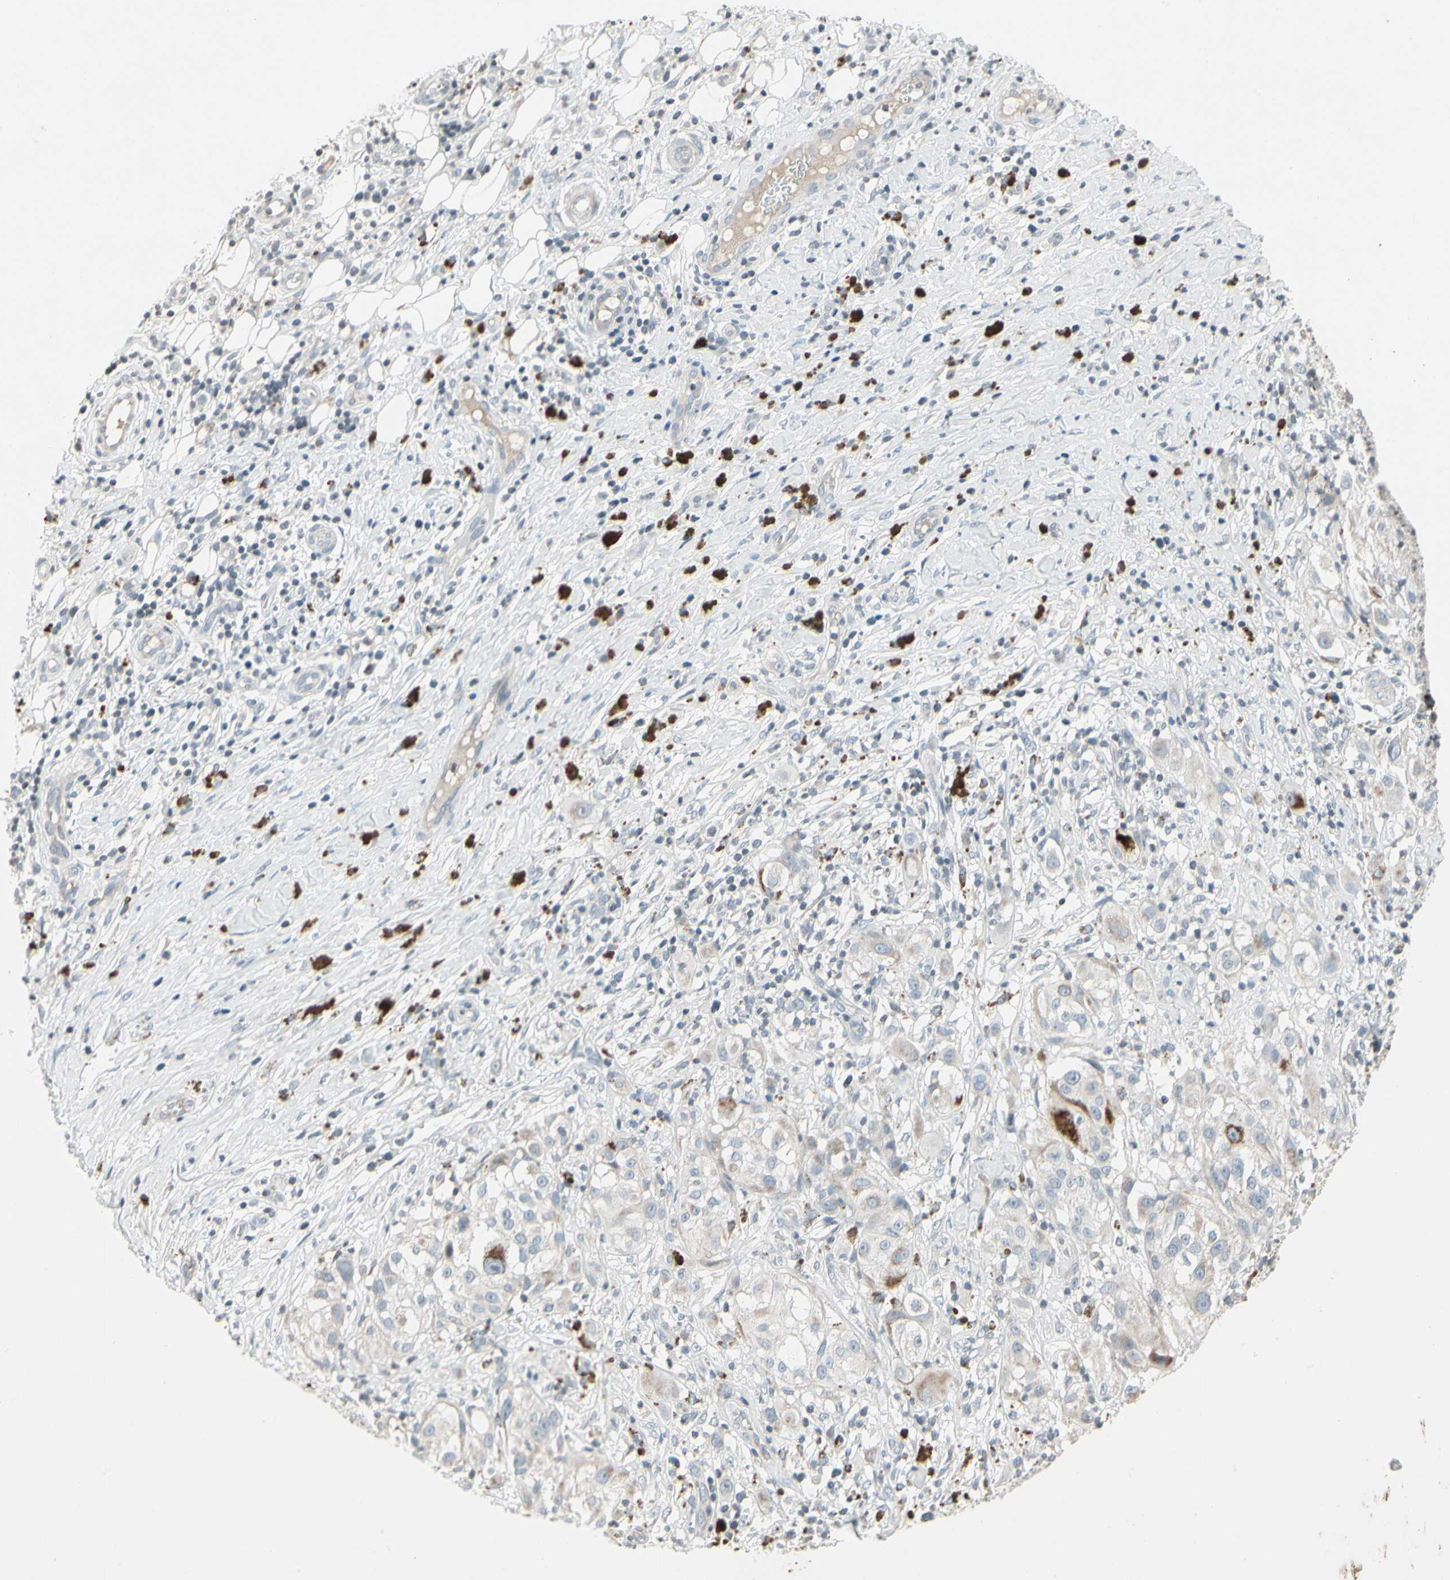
{"staining": {"intensity": "moderate", "quantity": "<25%", "location": "cytoplasmic/membranous"}, "tissue": "melanoma", "cell_type": "Tumor cells", "image_type": "cancer", "snomed": [{"axis": "morphology", "description": "Necrosis, NOS"}, {"axis": "morphology", "description": "Malignant melanoma, NOS"}, {"axis": "topography", "description": "Skin"}], "caption": "Brown immunohistochemical staining in human malignant melanoma displays moderate cytoplasmic/membranous staining in approximately <25% of tumor cells.", "gene": "ARG2", "patient": {"sex": "female", "age": 87}}